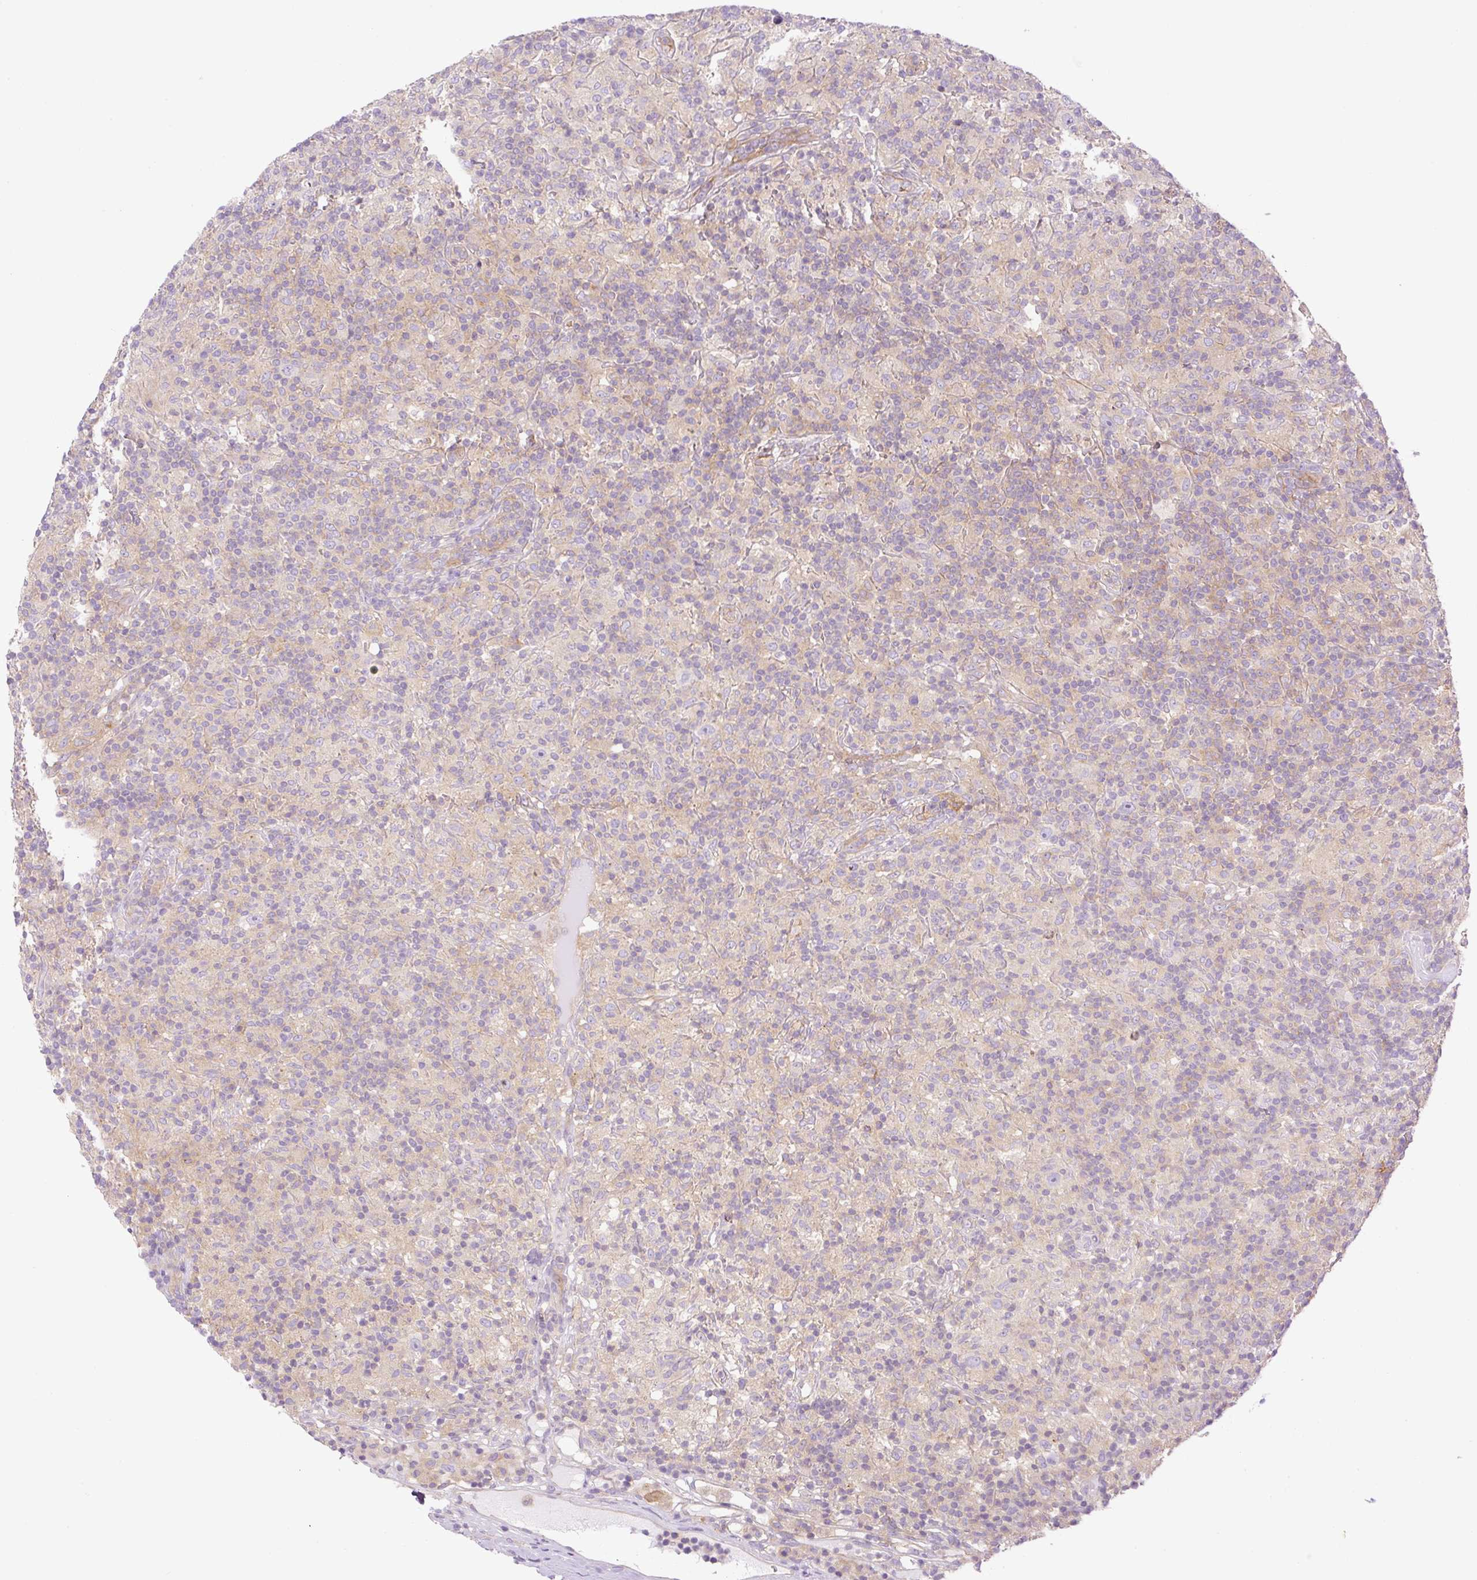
{"staining": {"intensity": "negative", "quantity": "none", "location": "none"}, "tissue": "lymphoma", "cell_type": "Tumor cells", "image_type": "cancer", "snomed": [{"axis": "morphology", "description": "Hodgkin's disease, NOS"}, {"axis": "topography", "description": "Lymph node"}], "caption": "Tumor cells show no significant staining in lymphoma. The staining was performed using DAB to visualize the protein expression in brown, while the nuclei were stained in blue with hematoxylin (Magnification: 20x).", "gene": "EHD3", "patient": {"sex": "male", "age": 70}}